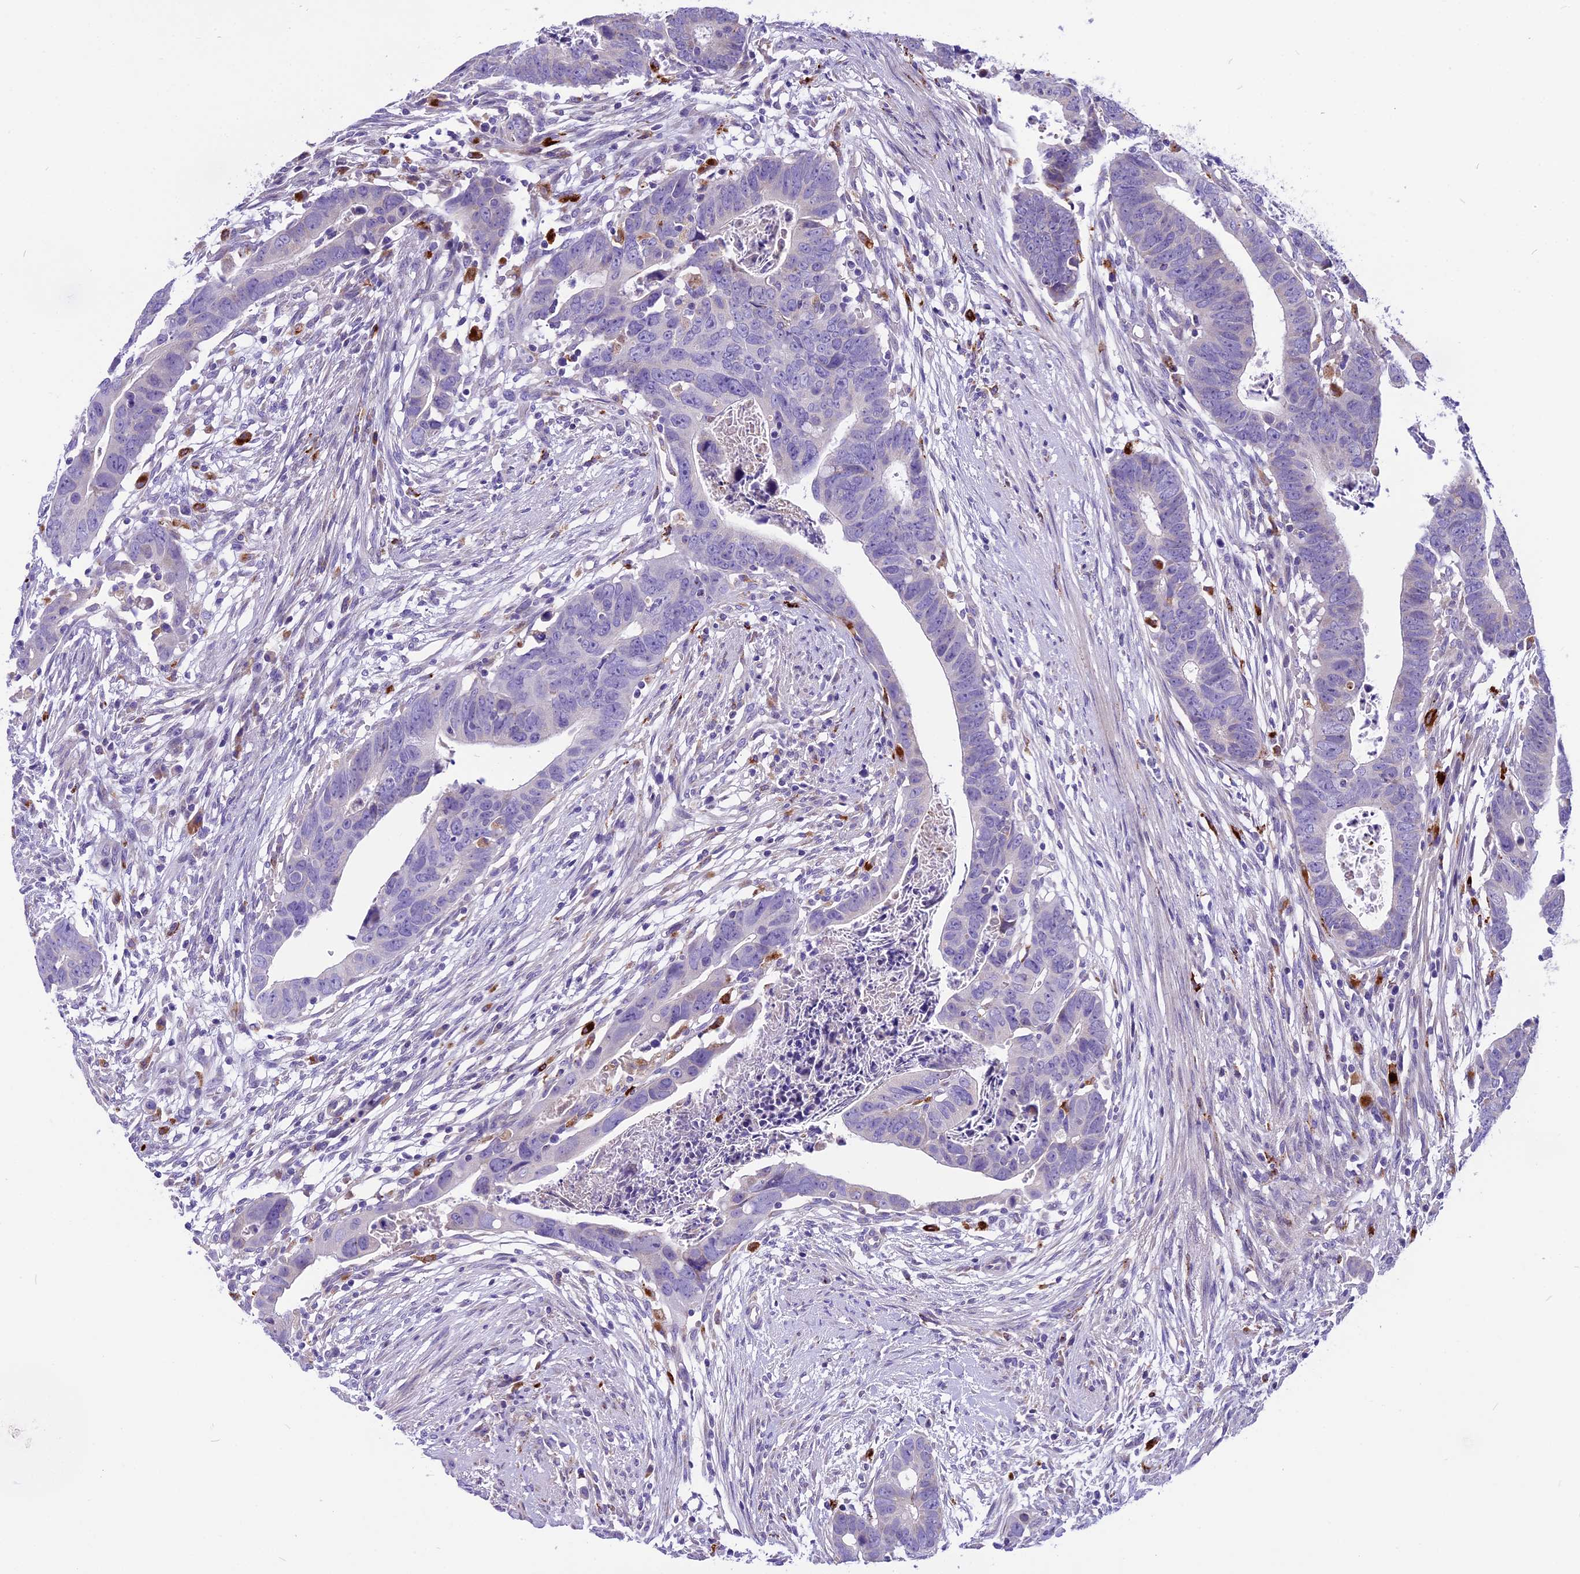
{"staining": {"intensity": "negative", "quantity": "none", "location": "none"}, "tissue": "colorectal cancer", "cell_type": "Tumor cells", "image_type": "cancer", "snomed": [{"axis": "morphology", "description": "Adenocarcinoma, NOS"}, {"axis": "topography", "description": "Rectum"}], "caption": "Colorectal cancer (adenocarcinoma) stained for a protein using immunohistochemistry (IHC) exhibits no positivity tumor cells.", "gene": "THRSP", "patient": {"sex": "female", "age": 65}}